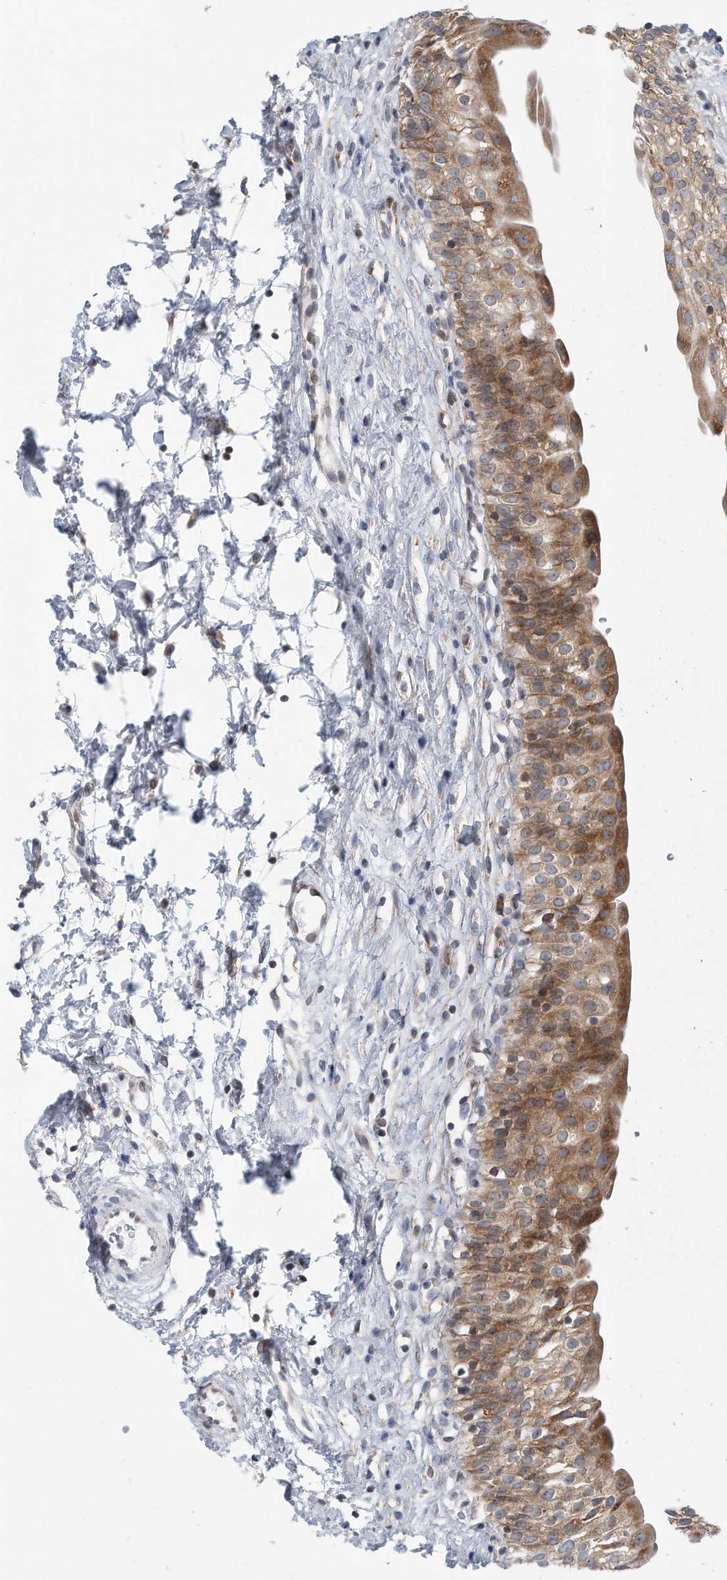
{"staining": {"intensity": "moderate", "quantity": ">75%", "location": "cytoplasmic/membranous"}, "tissue": "urinary bladder", "cell_type": "Urothelial cells", "image_type": "normal", "snomed": [{"axis": "morphology", "description": "Normal tissue, NOS"}, {"axis": "topography", "description": "Urinary bladder"}], "caption": "The histopathology image reveals staining of unremarkable urinary bladder, revealing moderate cytoplasmic/membranous protein expression (brown color) within urothelial cells.", "gene": "RPL26L1", "patient": {"sex": "male", "age": 51}}